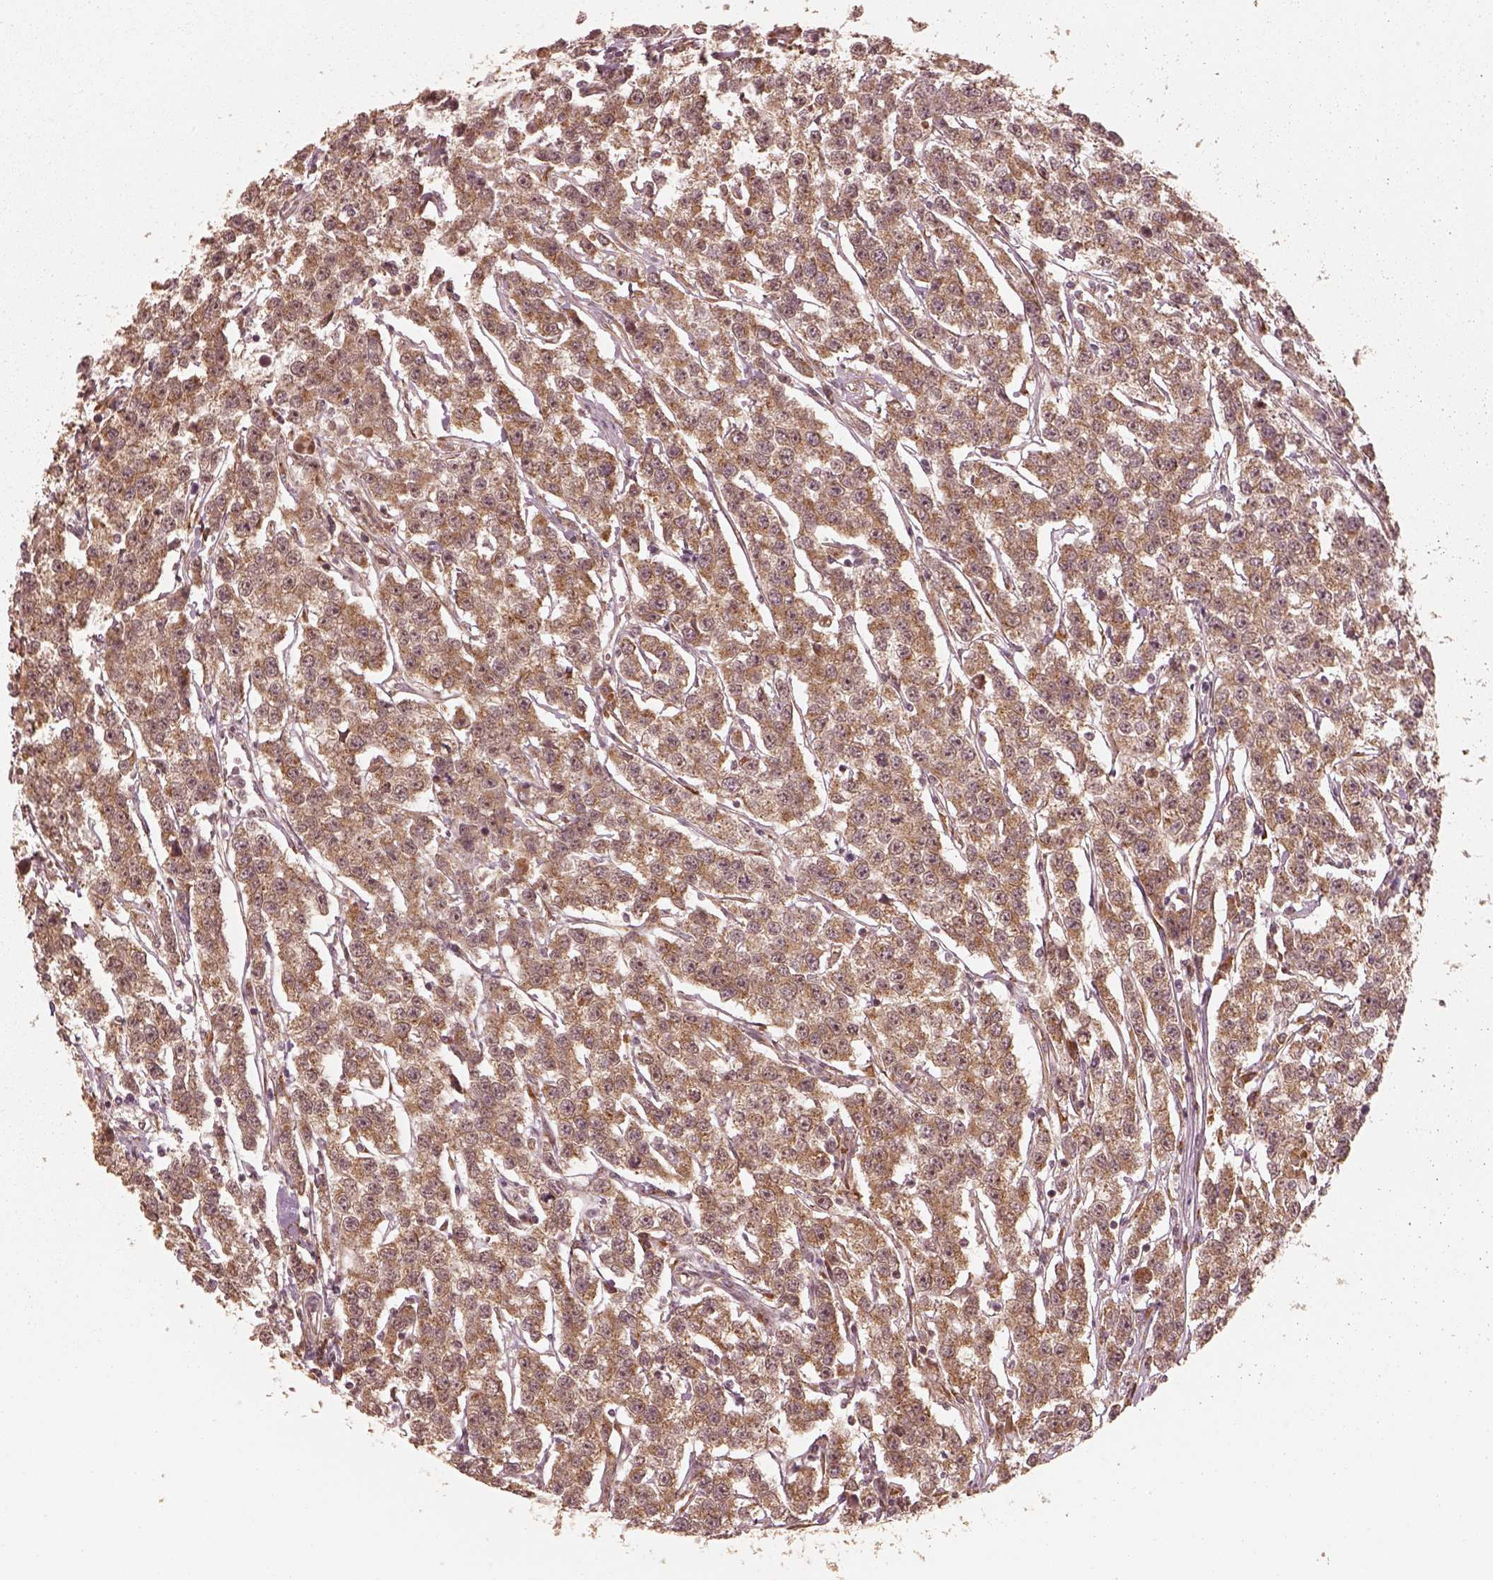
{"staining": {"intensity": "moderate", "quantity": ">75%", "location": "cytoplasmic/membranous"}, "tissue": "testis cancer", "cell_type": "Tumor cells", "image_type": "cancer", "snomed": [{"axis": "morphology", "description": "Seminoma, NOS"}, {"axis": "topography", "description": "Testis"}], "caption": "An immunohistochemistry (IHC) micrograph of tumor tissue is shown. Protein staining in brown labels moderate cytoplasmic/membranous positivity in seminoma (testis) within tumor cells. (DAB = brown stain, brightfield microscopy at high magnification).", "gene": "DNAJC25", "patient": {"sex": "male", "age": 59}}